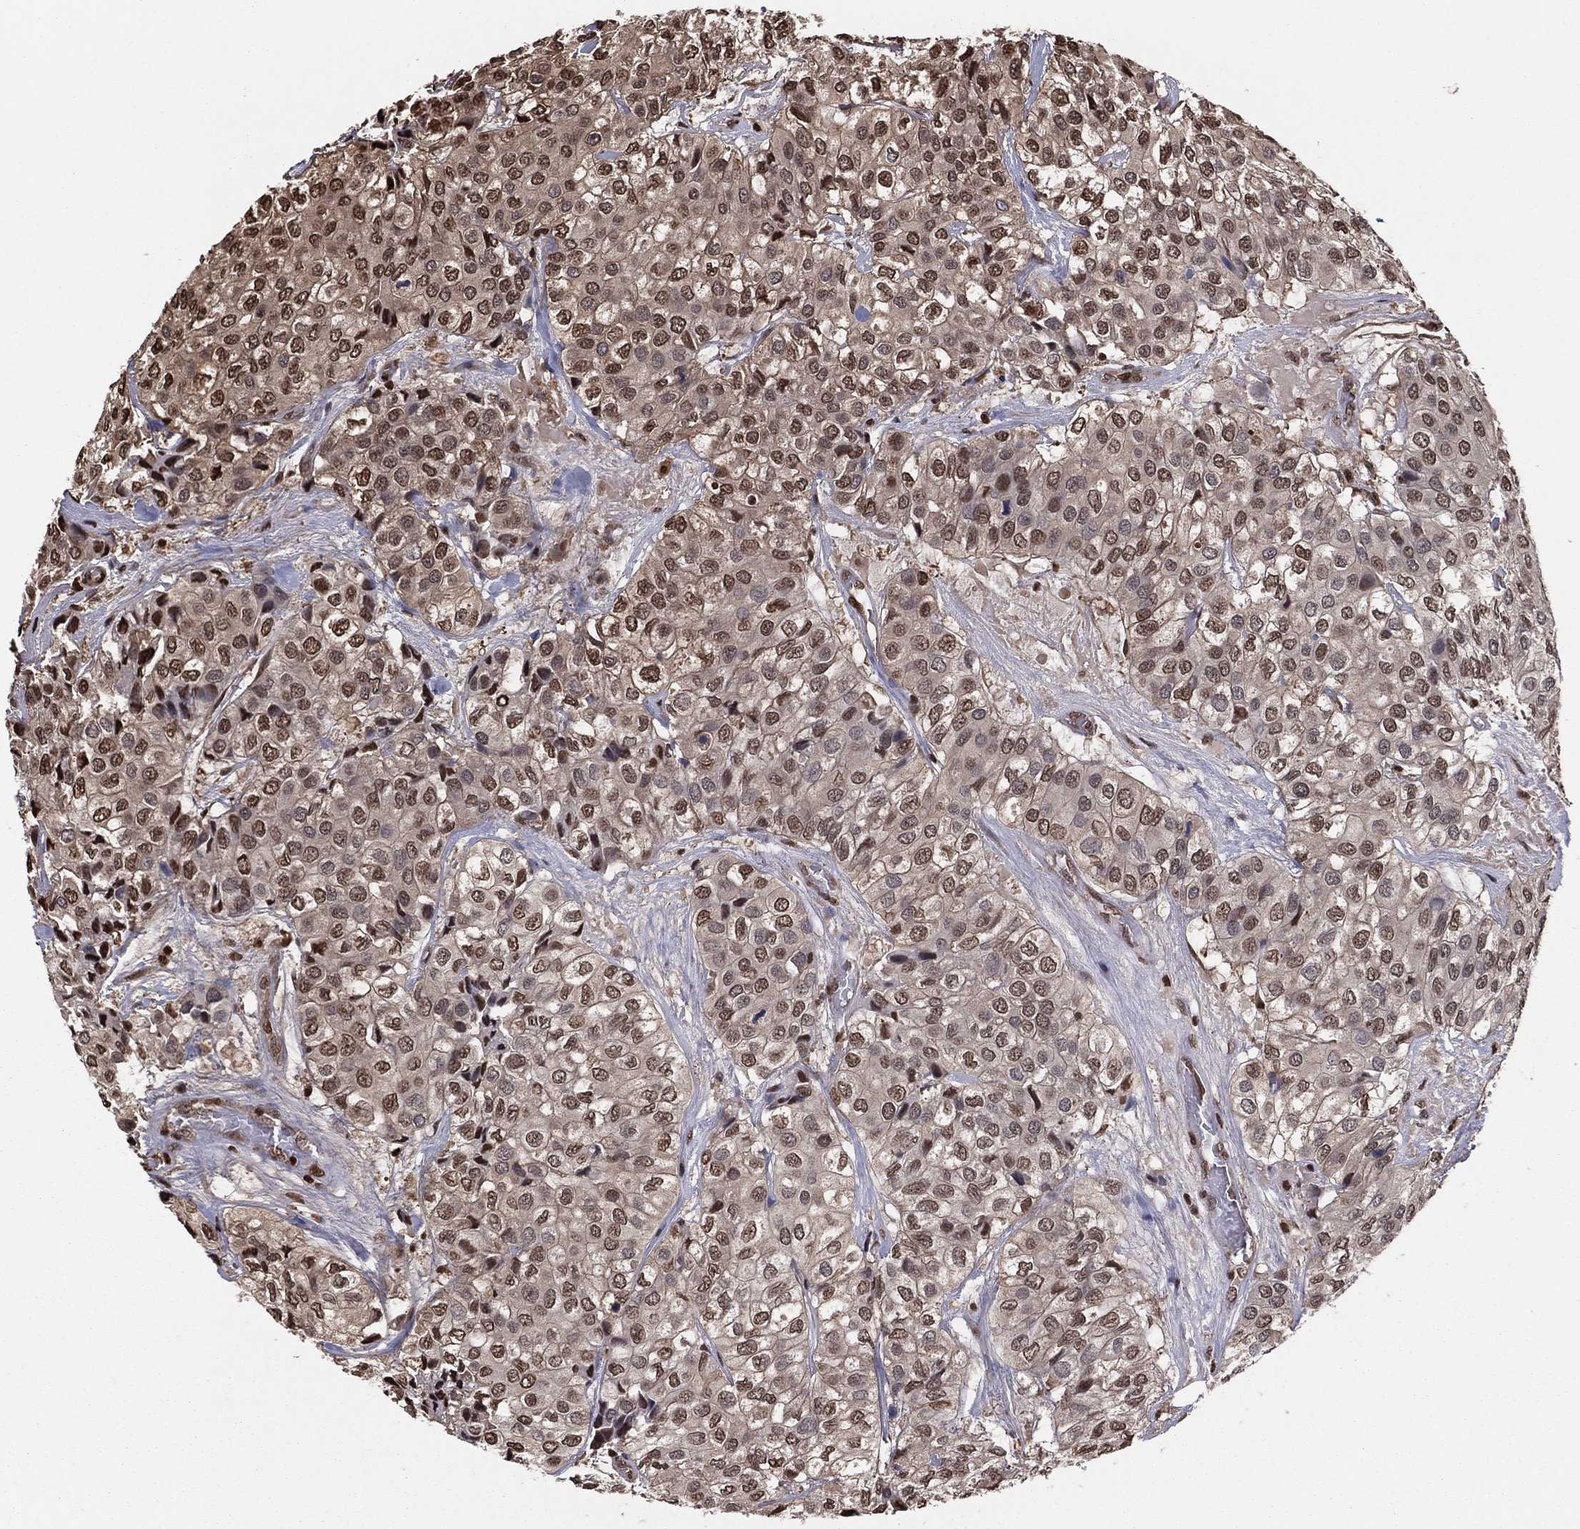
{"staining": {"intensity": "moderate", "quantity": "25%-75%", "location": "nuclear"}, "tissue": "urothelial cancer", "cell_type": "Tumor cells", "image_type": "cancer", "snomed": [{"axis": "morphology", "description": "Urothelial carcinoma, High grade"}, {"axis": "topography", "description": "Urinary bladder"}], "caption": "IHC micrograph of neoplastic tissue: urothelial cancer stained using immunohistochemistry (IHC) exhibits medium levels of moderate protein expression localized specifically in the nuclear of tumor cells, appearing as a nuclear brown color.", "gene": "GAPDH", "patient": {"sex": "male", "age": 73}}